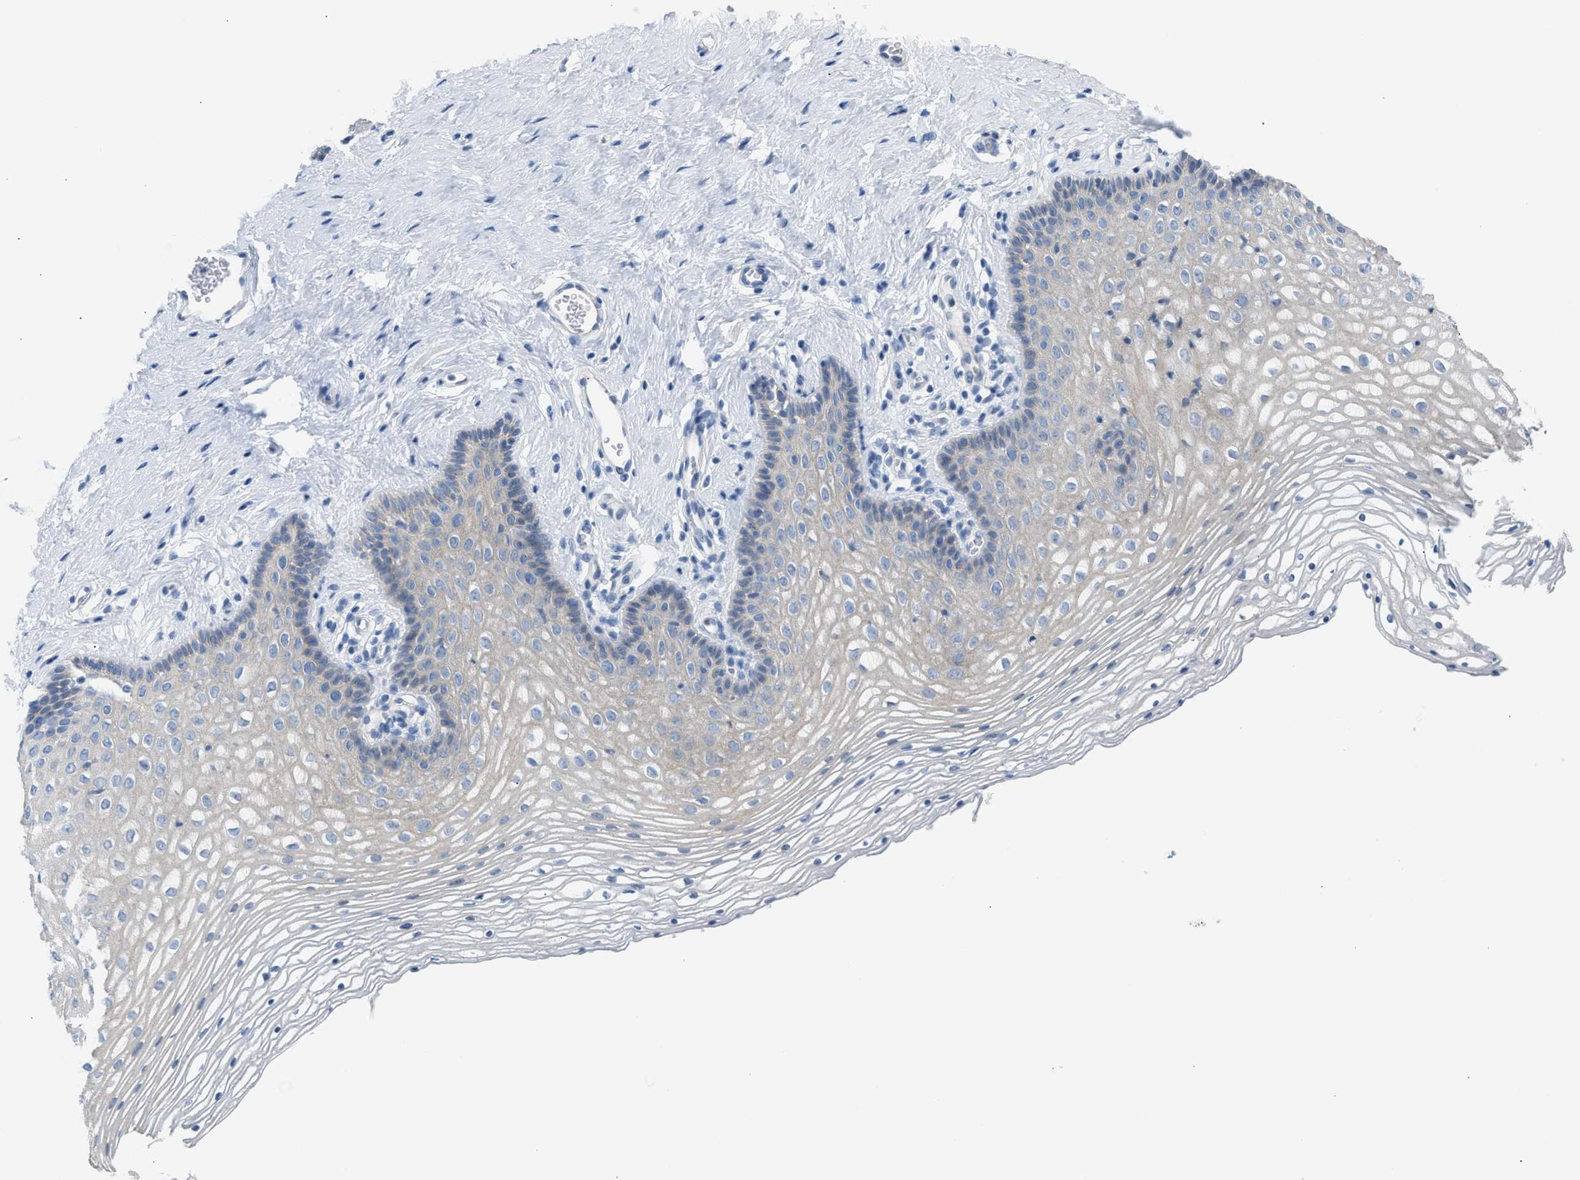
{"staining": {"intensity": "moderate", "quantity": "<25%", "location": "cytoplasmic/membranous"}, "tissue": "vagina", "cell_type": "Squamous epithelial cells", "image_type": "normal", "snomed": [{"axis": "morphology", "description": "Normal tissue, NOS"}, {"axis": "topography", "description": "Vagina"}], "caption": "A histopathology image of vagina stained for a protein exhibits moderate cytoplasmic/membranous brown staining in squamous epithelial cells.", "gene": "ERBB2", "patient": {"sex": "female", "age": 32}}